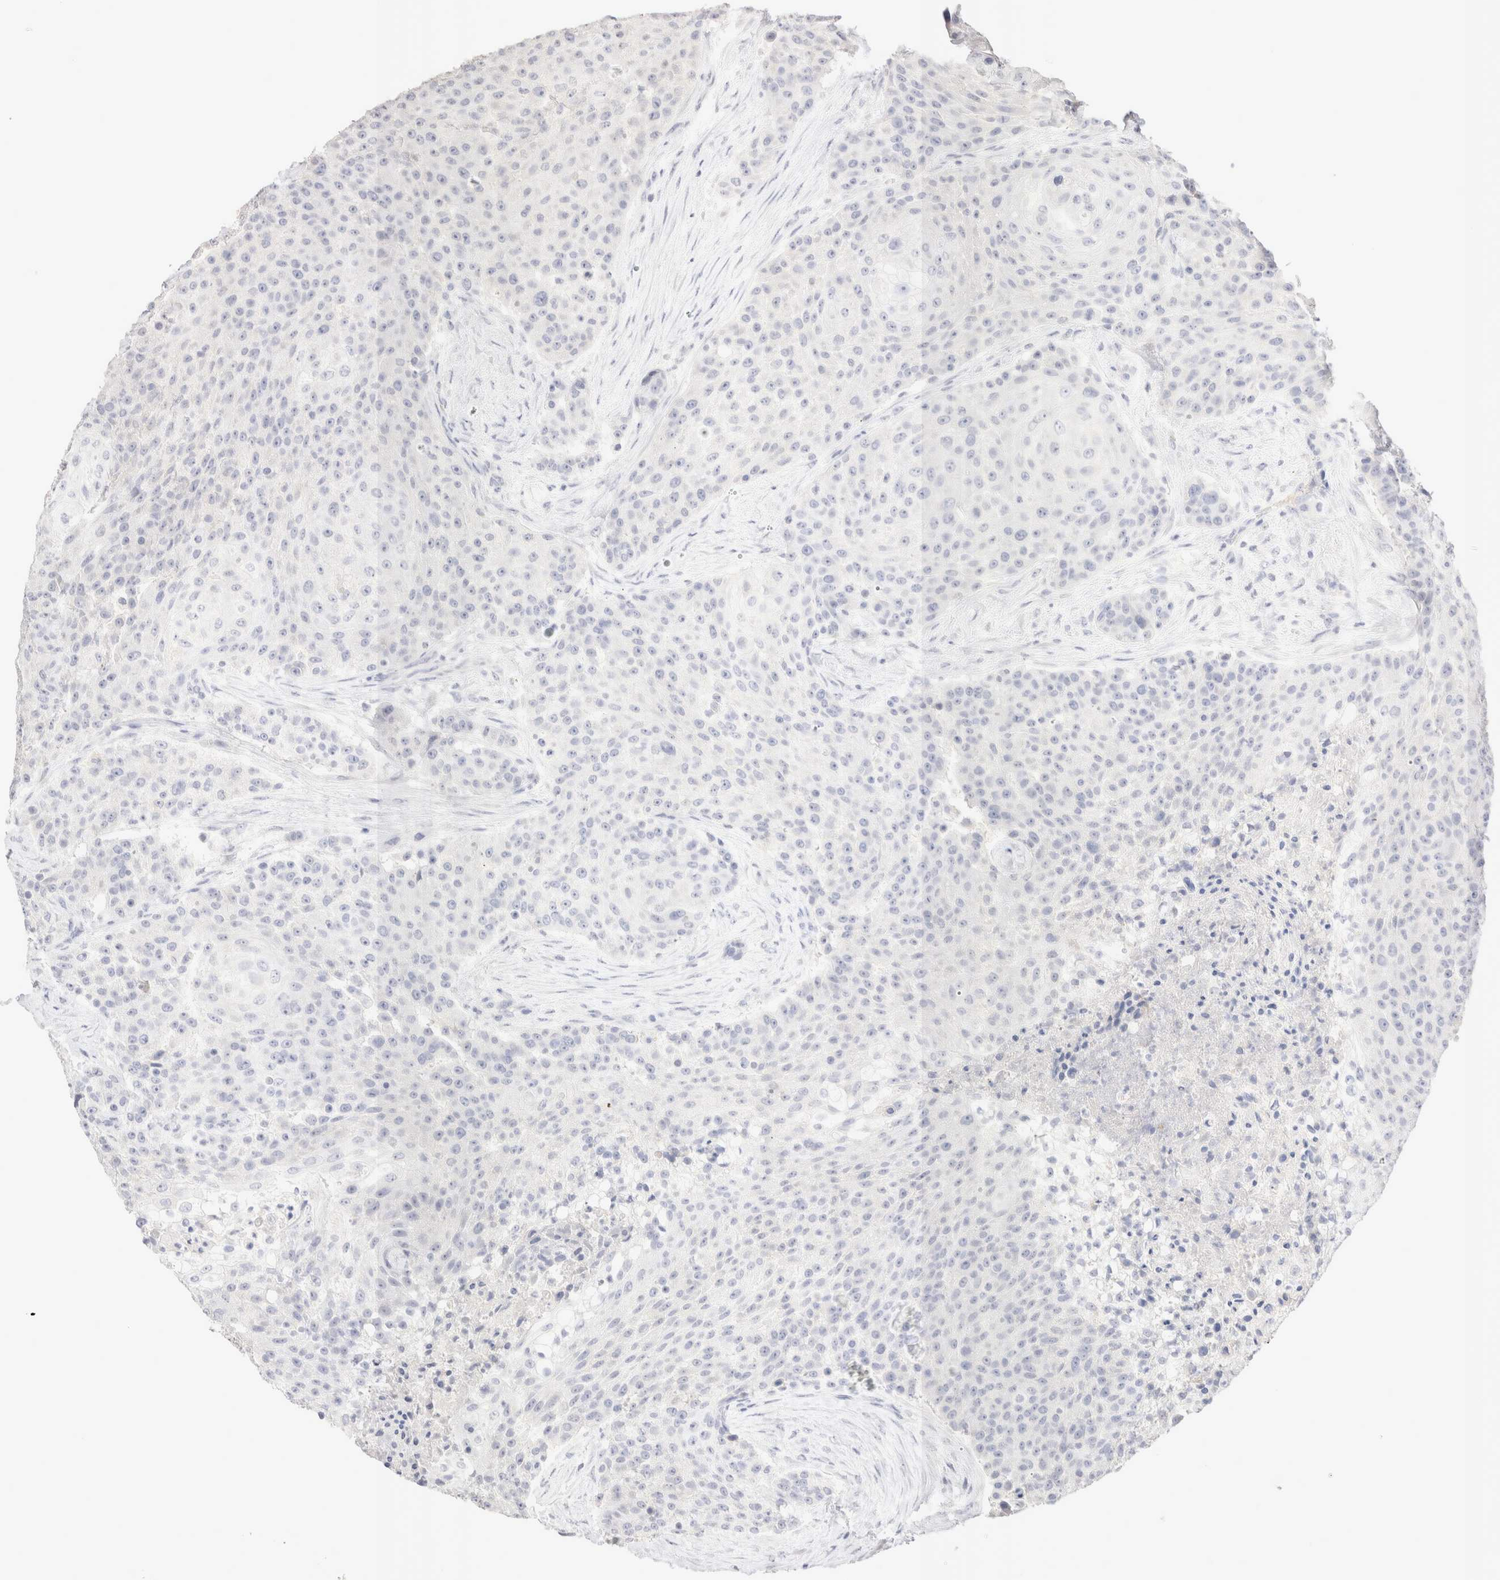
{"staining": {"intensity": "negative", "quantity": "none", "location": "none"}, "tissue": "urothelial cancer", "cell_type": "Tumor cells", "image_type": "cancer", "snomed": [{"axis": "morphology", "description": "Urothelial carcinoma, High grade"}, {"axis": "topography", "description": "Urinary bladder"}], "caption": "Image shows no significant protein expression in tumor cells of high-grade urothelial carcinoma.", "gene": "EPCAM", "patient": {"sex": "female", "age": 63}}